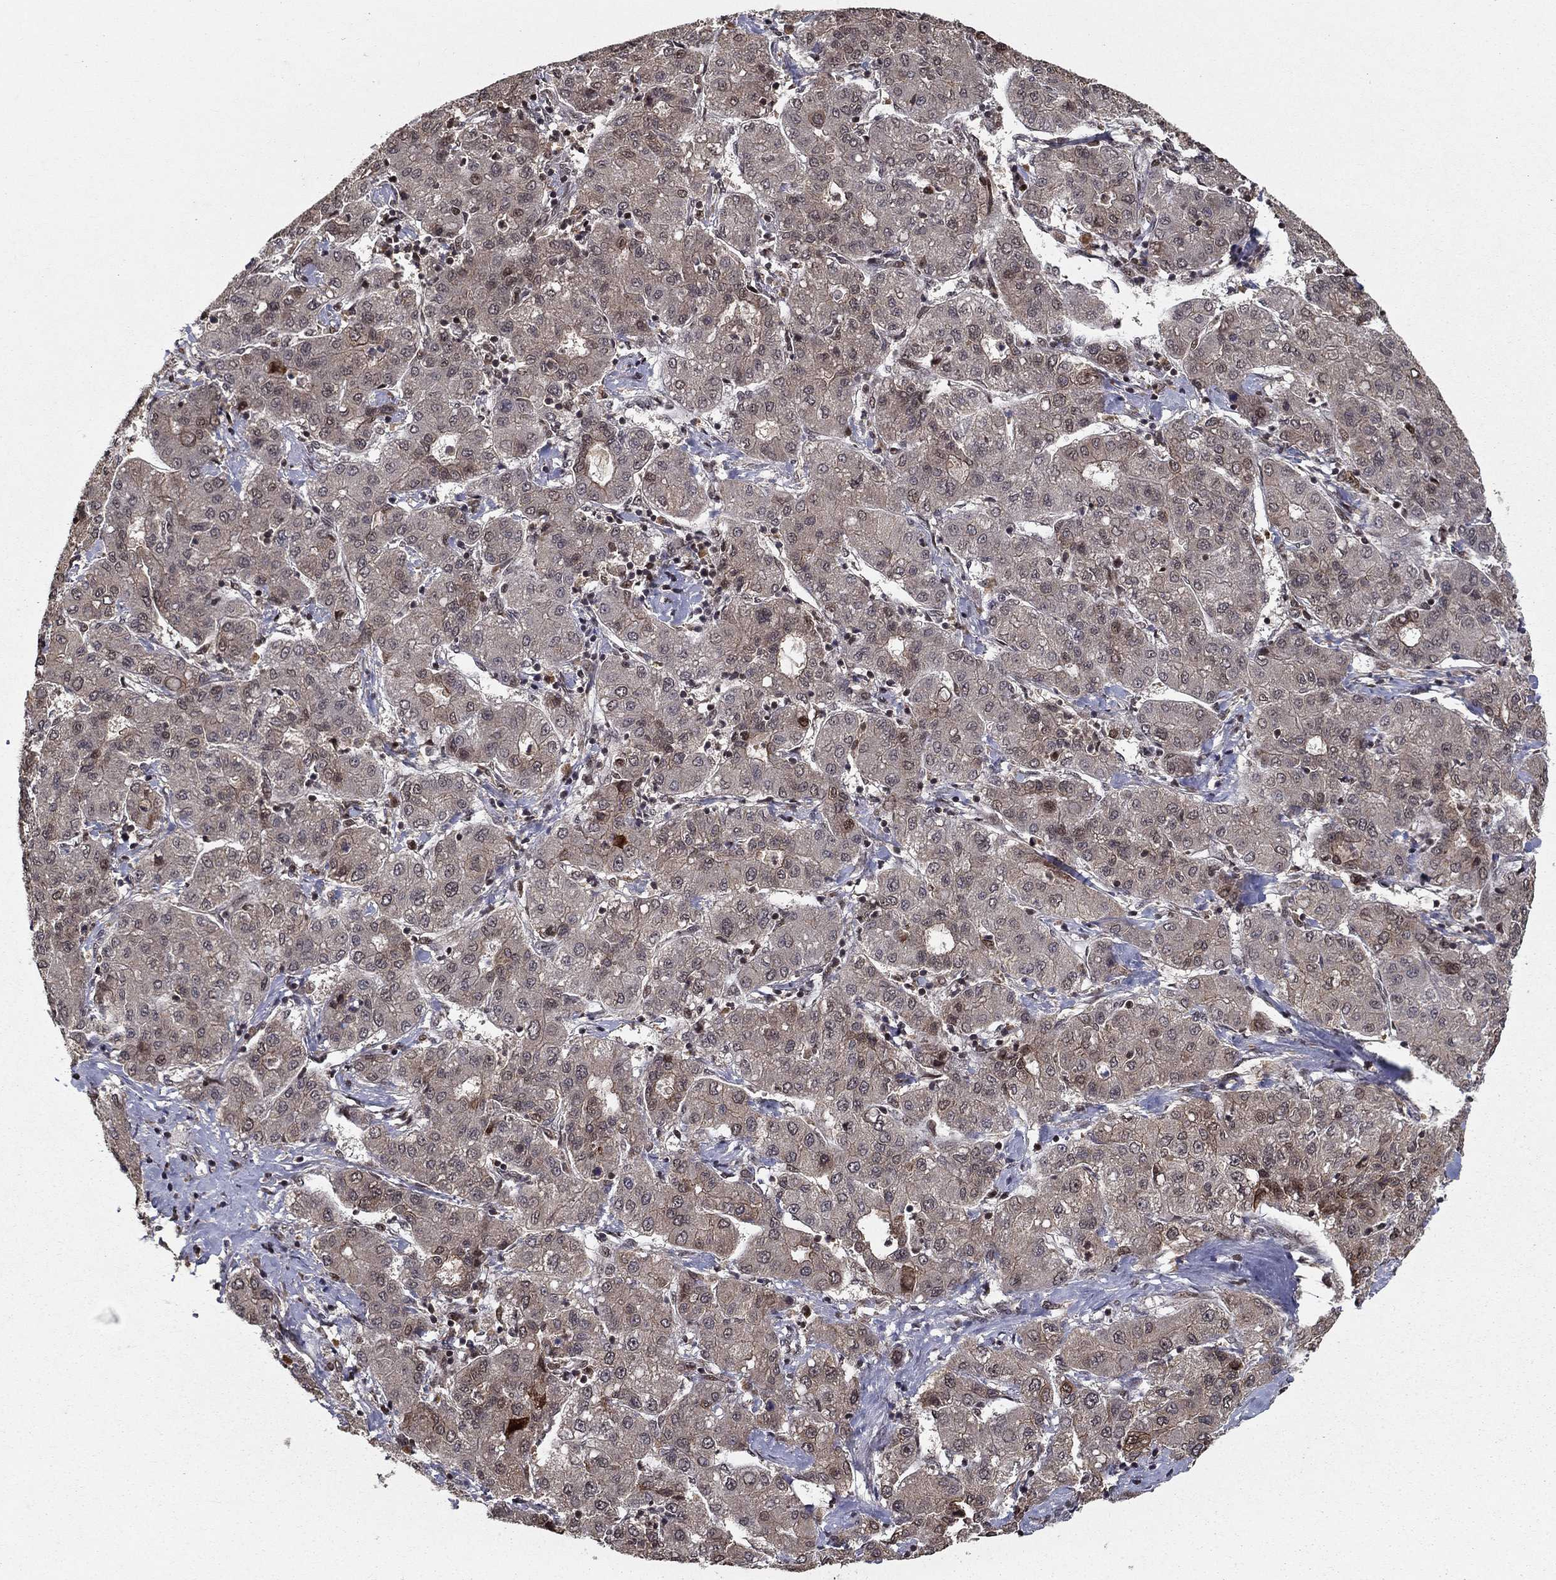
{"staining": {"intensity": "moderate", "quantity": "25%-75%", "location": "cytoplasmic/membranous"}, "tissue": "liver cancer", "cell_type": "Tumor cells", "image_type": "cancer", "snomed": [{"axis": "morphology", "description": "Carcinoma, Hepatocellular, NOS"}, {"axis": "topography", "description": "Liver"}], "caption": "Liver hepatocellular carcinoma tissue demonstrates moderate cytoplasmic/membranous staining in about 25%-75% of tumor cells, visualized by immunohistochemistry.", "gene": "CDCA7L", "patient": {"sex": "male", "age": 65}}